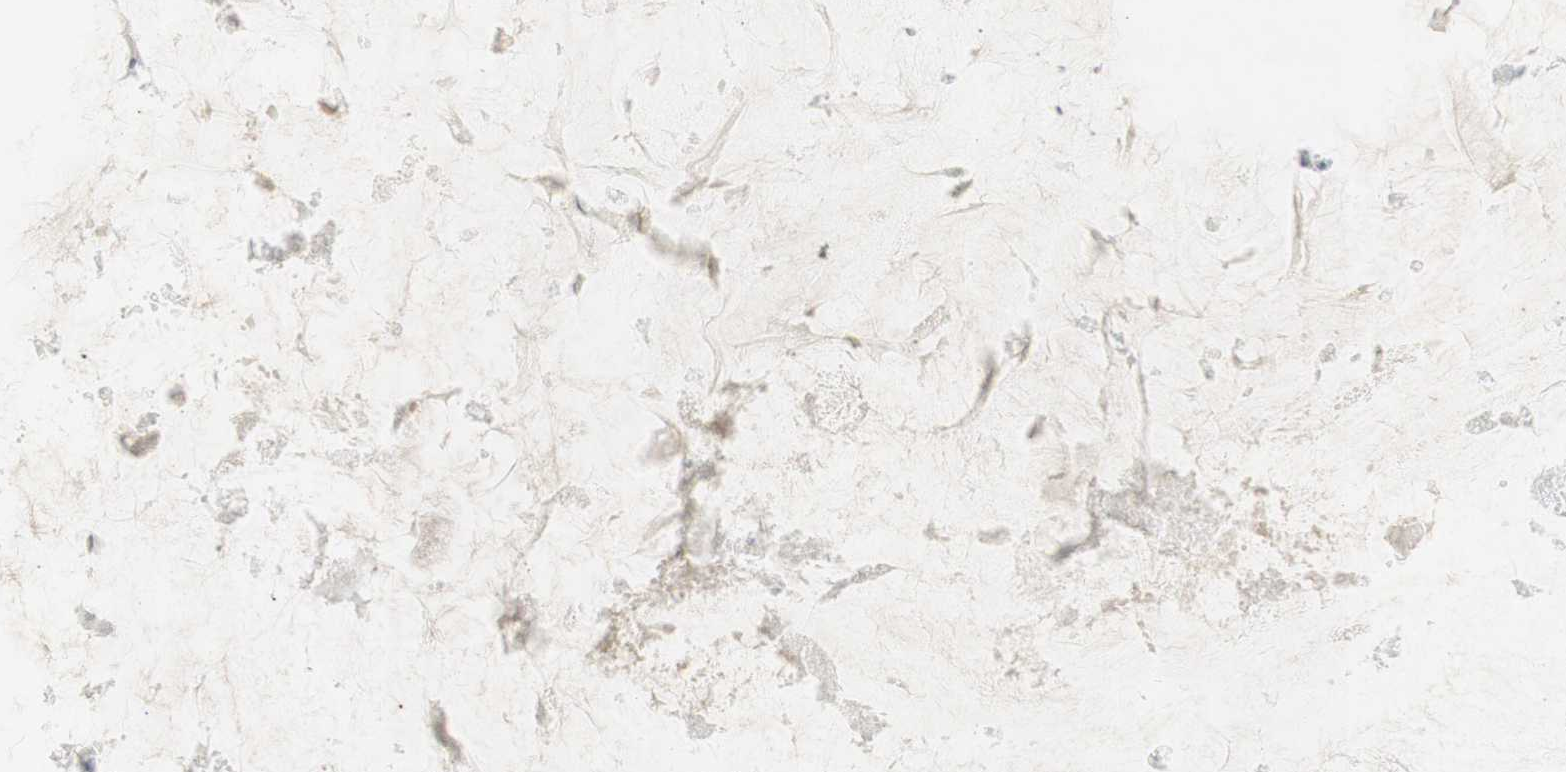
{"staining": {"intensity": "moderate", "quantity": ">75%", "location": "nuclear"}, "tissue": "ovarian cancer", "cell_type": "Tumor cells", "image_type": "cancer", "snomed": [{"axis": "morphology", "description": "Cystadenocarcinoma, mucinous, NOS"}, {"axis": "topography", "description": "Ovary"}], "caption": "A histopathology image of mucinous cystadenocarcinoma (ovarian) stained for a protein reveals moderate nuclear brown staining in tumor cells. The staining is performed using DAB brown chromogen to label protein expression. The nuclei are counter-stained blue using hematoxylin.", "gene": "SNRPB", "patient": {"sex": "female", "age": 61}}